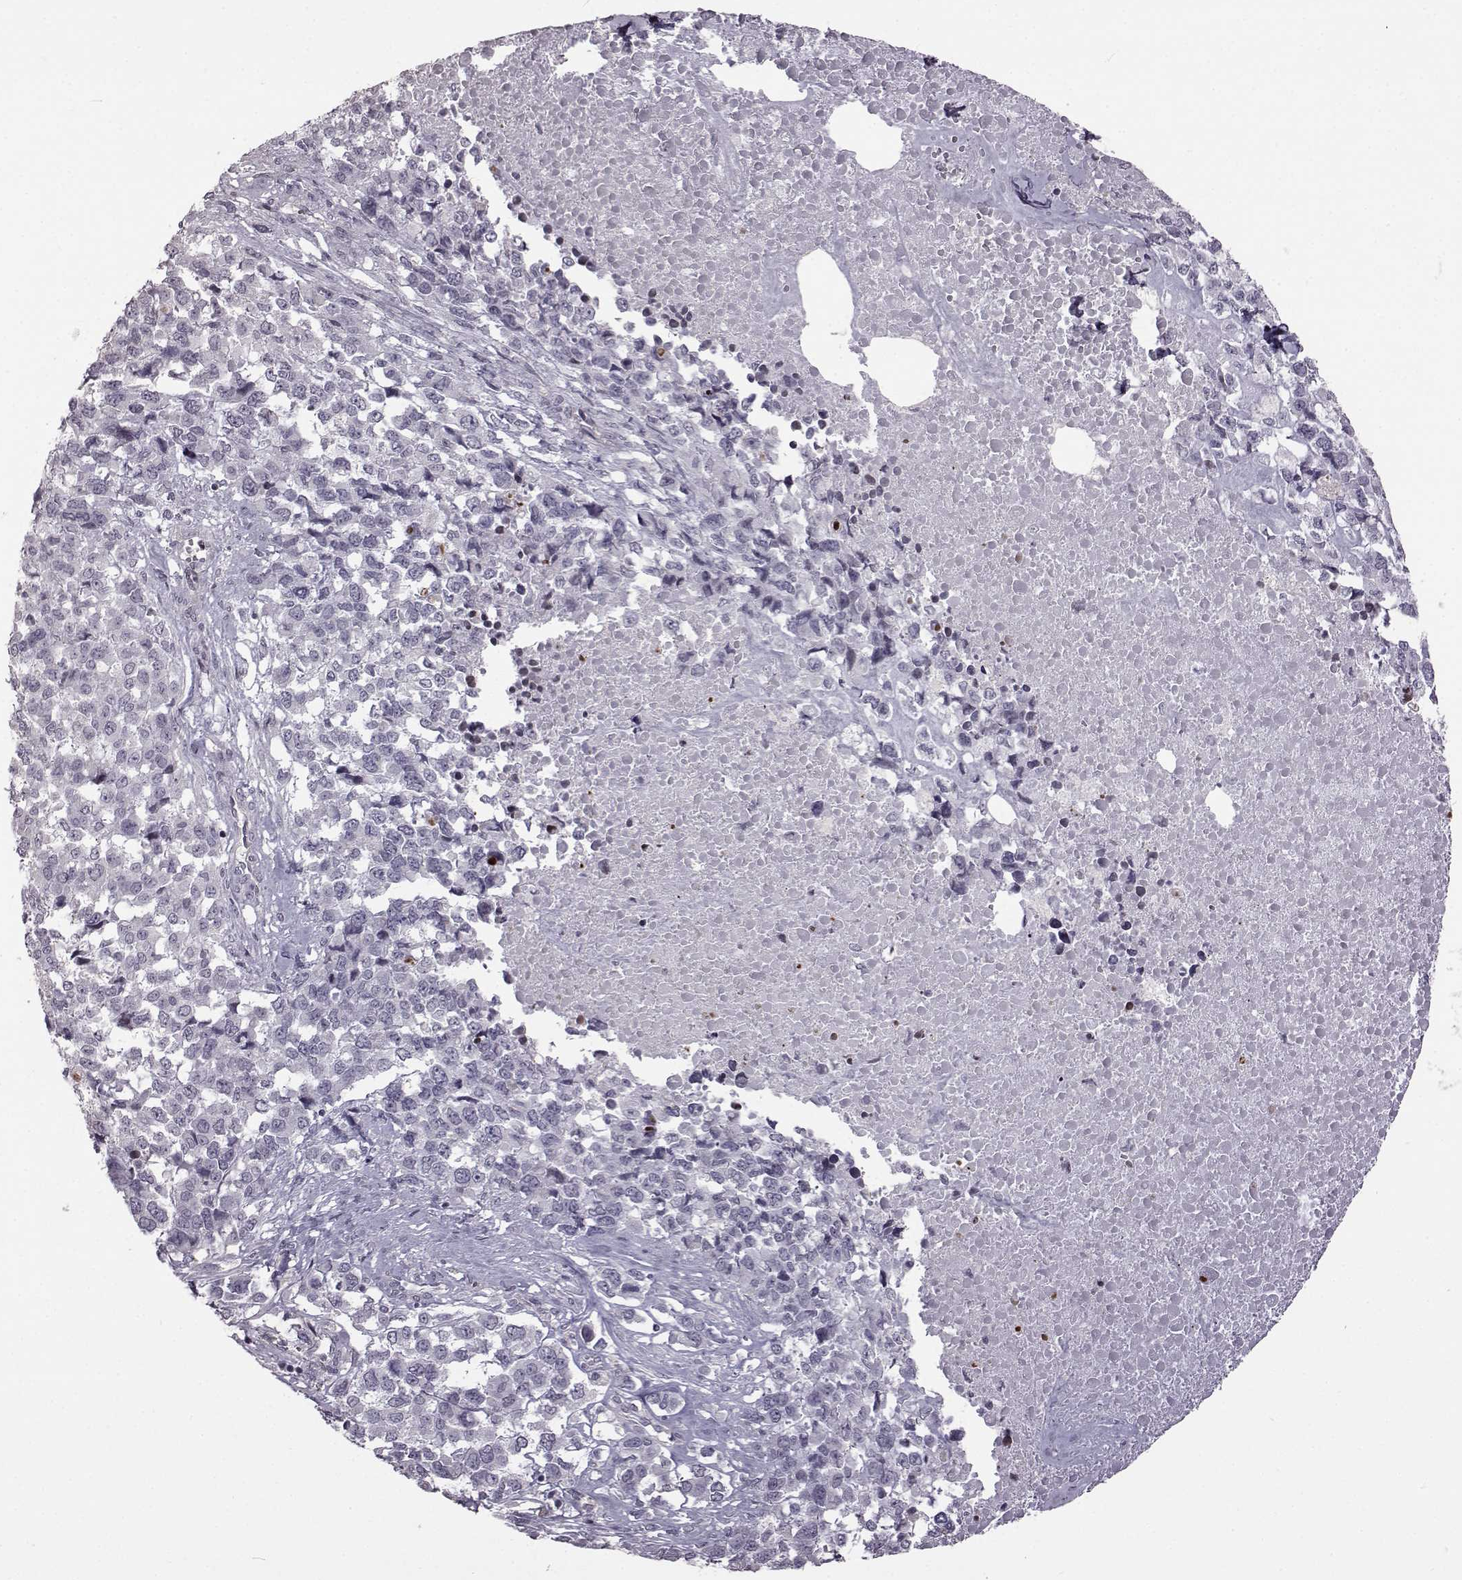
{"staining": {"intensity": "negative", "quantity": "none", "location": "none"}, "tissue": "melanoma", "cell_type": "Tumor cells", "image_type": "cancer", "snomed": [{"axis": "morphology", "description": "Malignant melanoma, Metastatic site"}, {"axis": "topography", "description": "Skin"}], "caption": "A high-resolution histopathology image shows immunohistochemistry staining of melanoma, which displays no significant expression in tumor cells.", "gene": "GAL", "patient": {"sex": "male", "age": 84}}